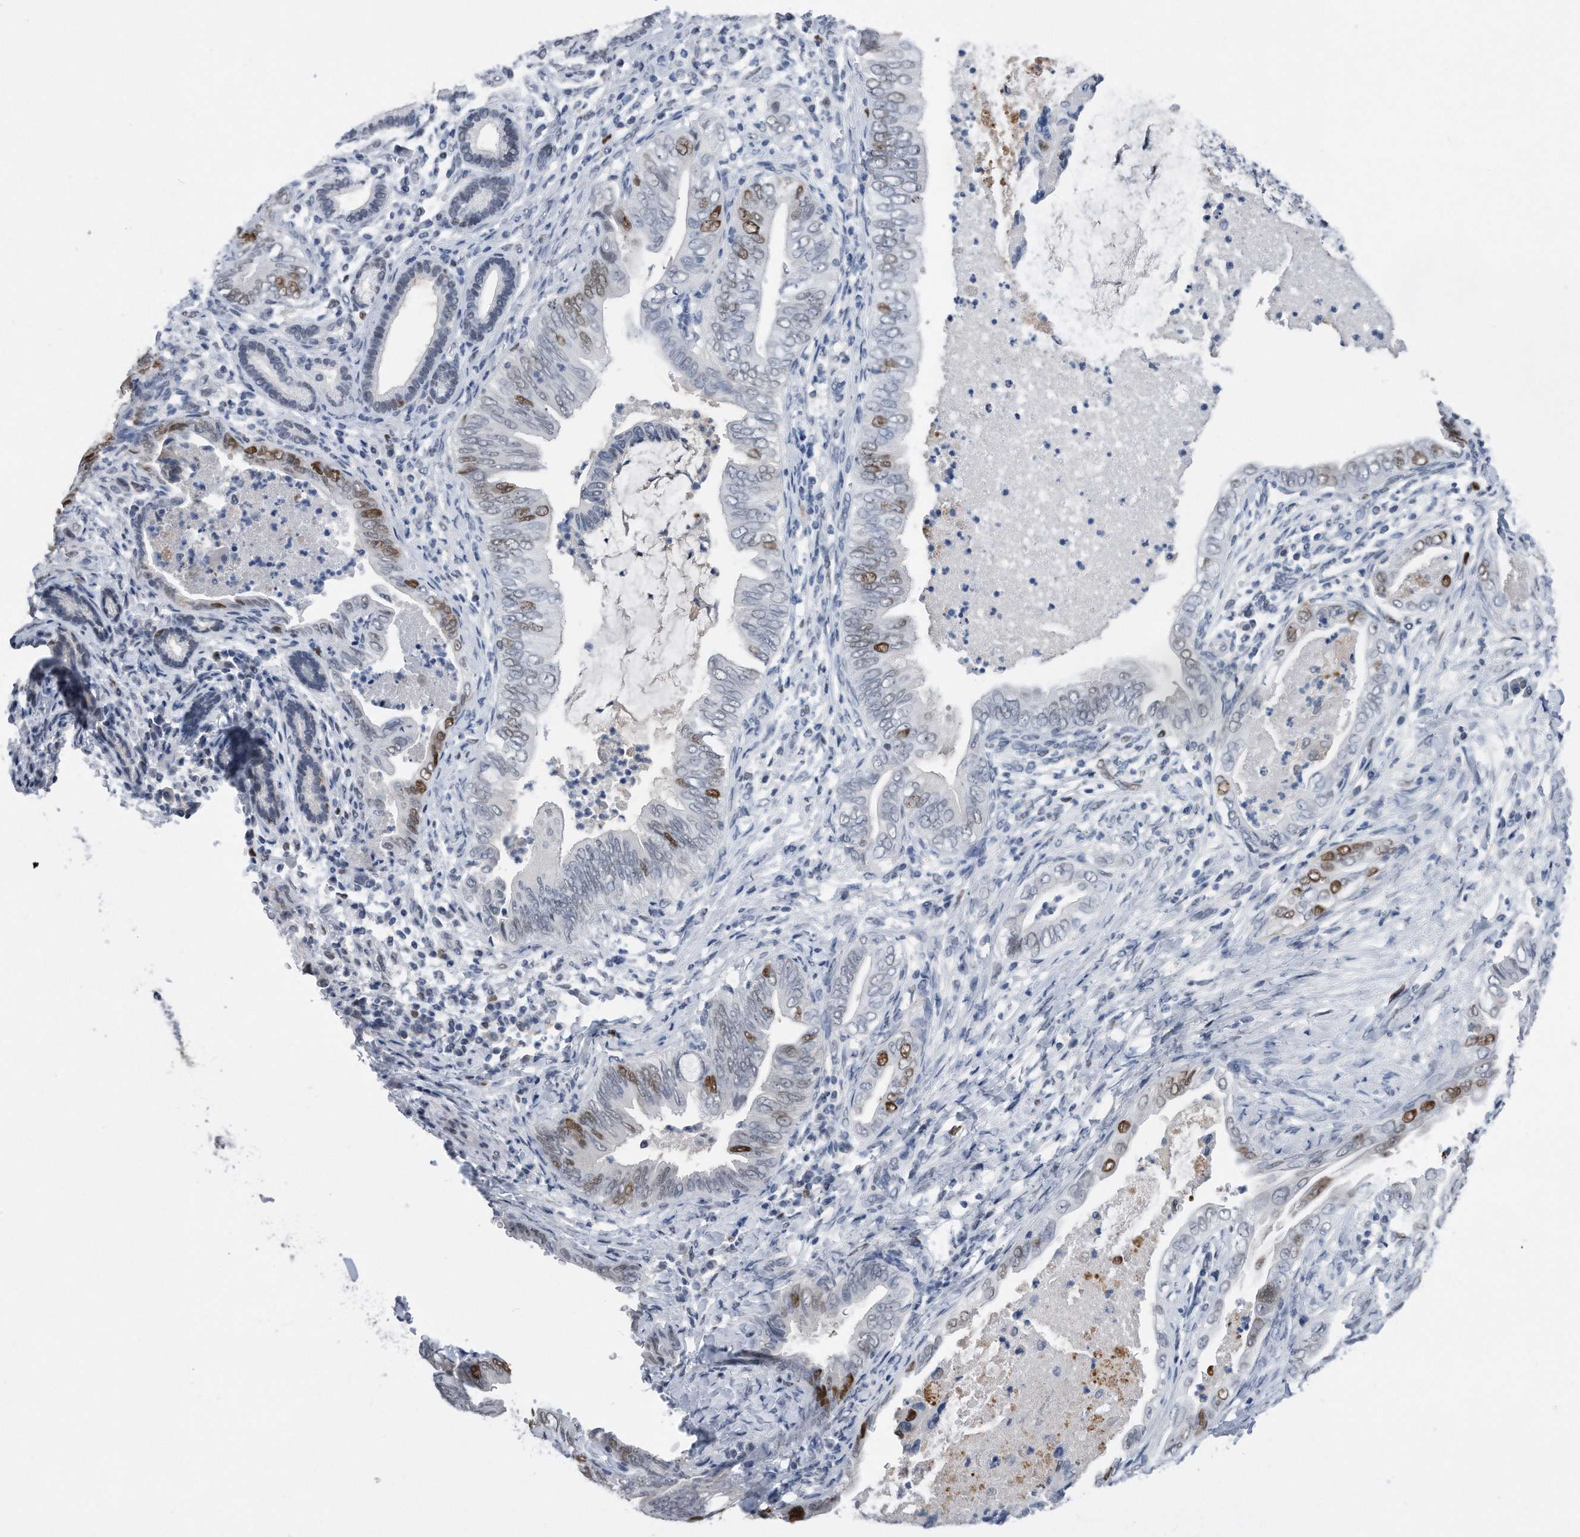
{"staining": {"intensity": "strong", "quantity": "<25%", "location": "nuclear"}, "tissue": "pancreatic cancer", "cell_type": "Tumor cells", "image_type": "cancer", "snomed": [{"axis": "morphology", "description": "Adenocarcinoma, NOS"}, {"axis": "topography", "description": "Pancreas"}], "caption": "Immunohistochemical staining of human adenocarcinoma (pancreatic) demonstrates medium levels of strong nuclear positivity in approximately <25% of tumor cells.", "gene": "PCNA", "patient": {"sex": "male", "age": 75}}